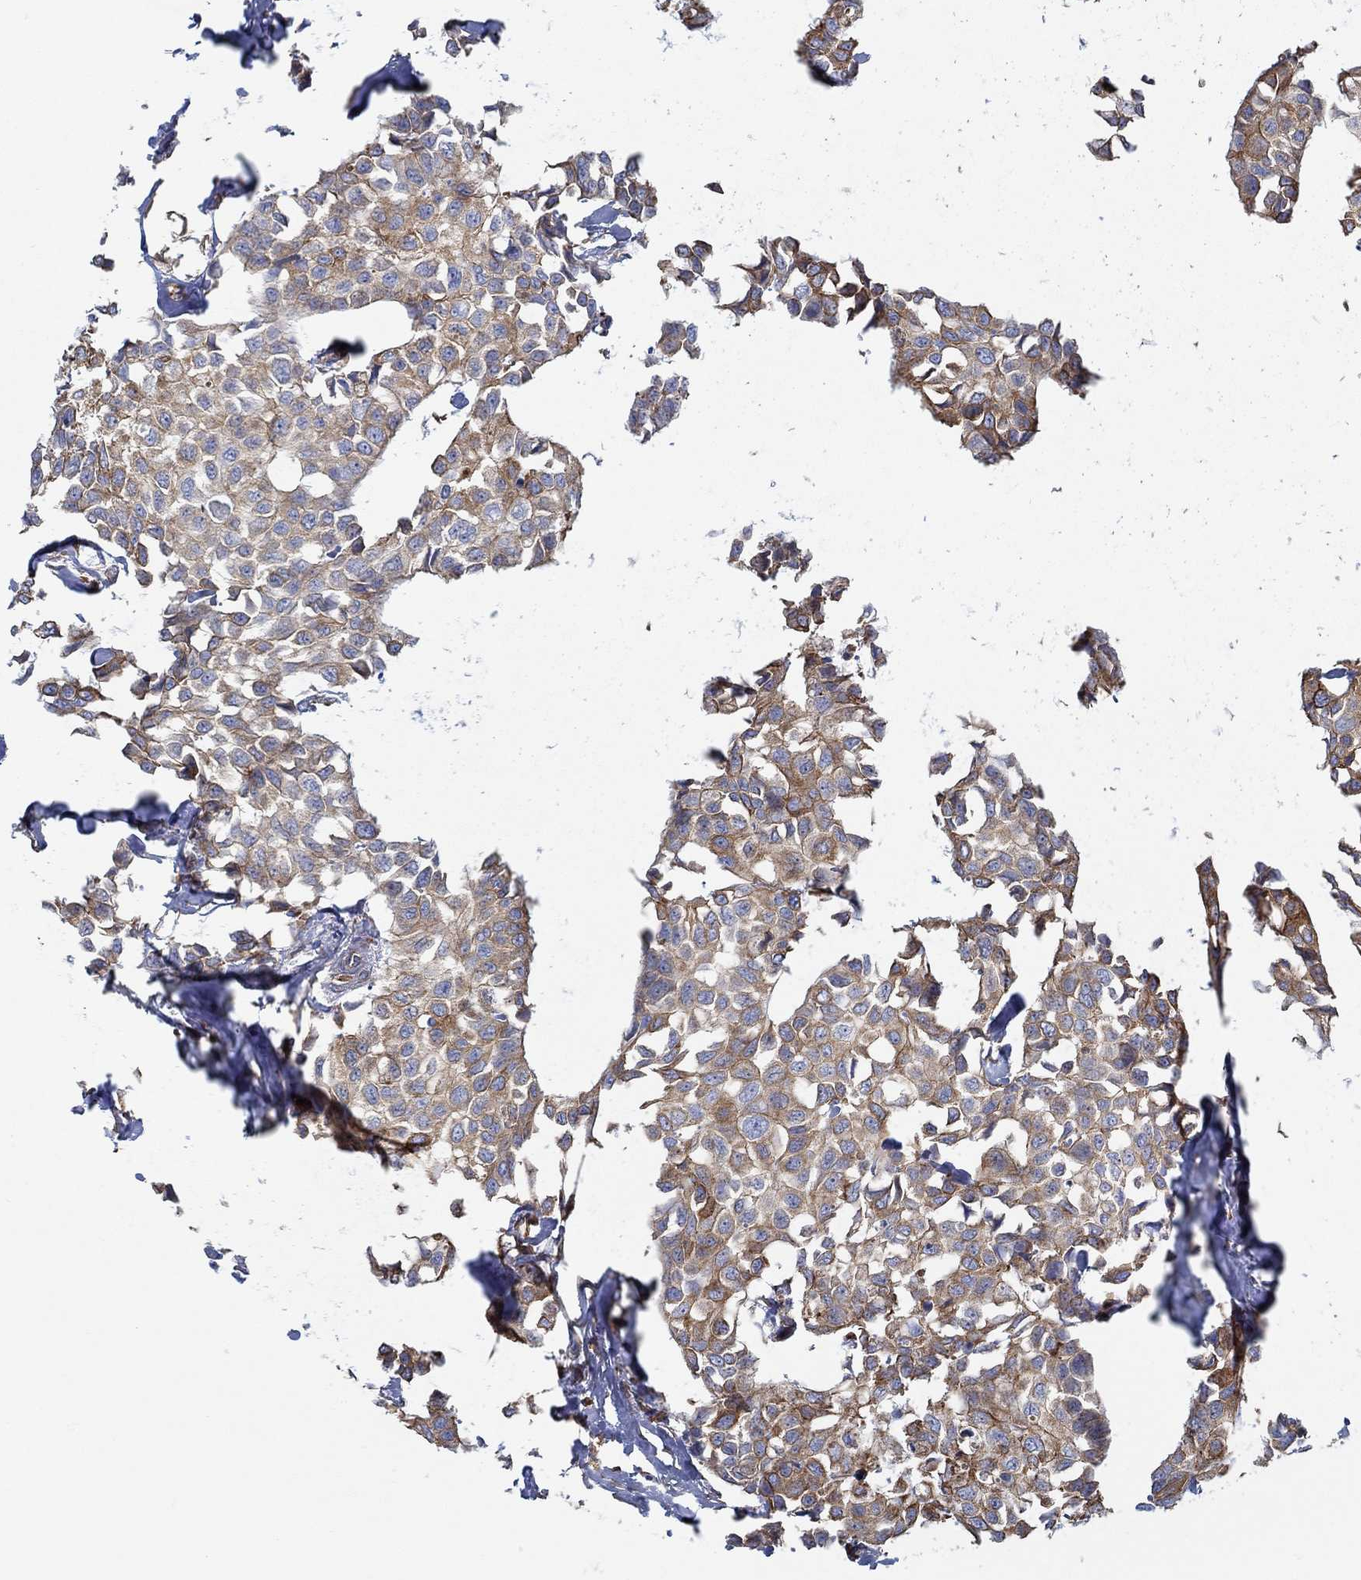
{"staining": {"intensity": "moderate", "quantity": "25%-75%", "location": "cytoplasmic/membranous"}, "tissue": "breast cancer", "cell_type": "Tumor cells", "image_type": "cancer", "snomed": [{"axis": "morphology", "description": "Duct carcinoma"}, {"axis": "topography", "description": "Breast"}], "caption": "High-magnification brightfield microscopy of breast cancer stained with DAB (3,3'-diaminobenzidine) (brown) and counterstained with hematoxylin (blue). tumor cells exhibit moderate cytoplasmic/membranous positivity is present in approximately25%-75% of cells.", "gene": "STC2", "patient": {"sex": "female", "age": 80}}